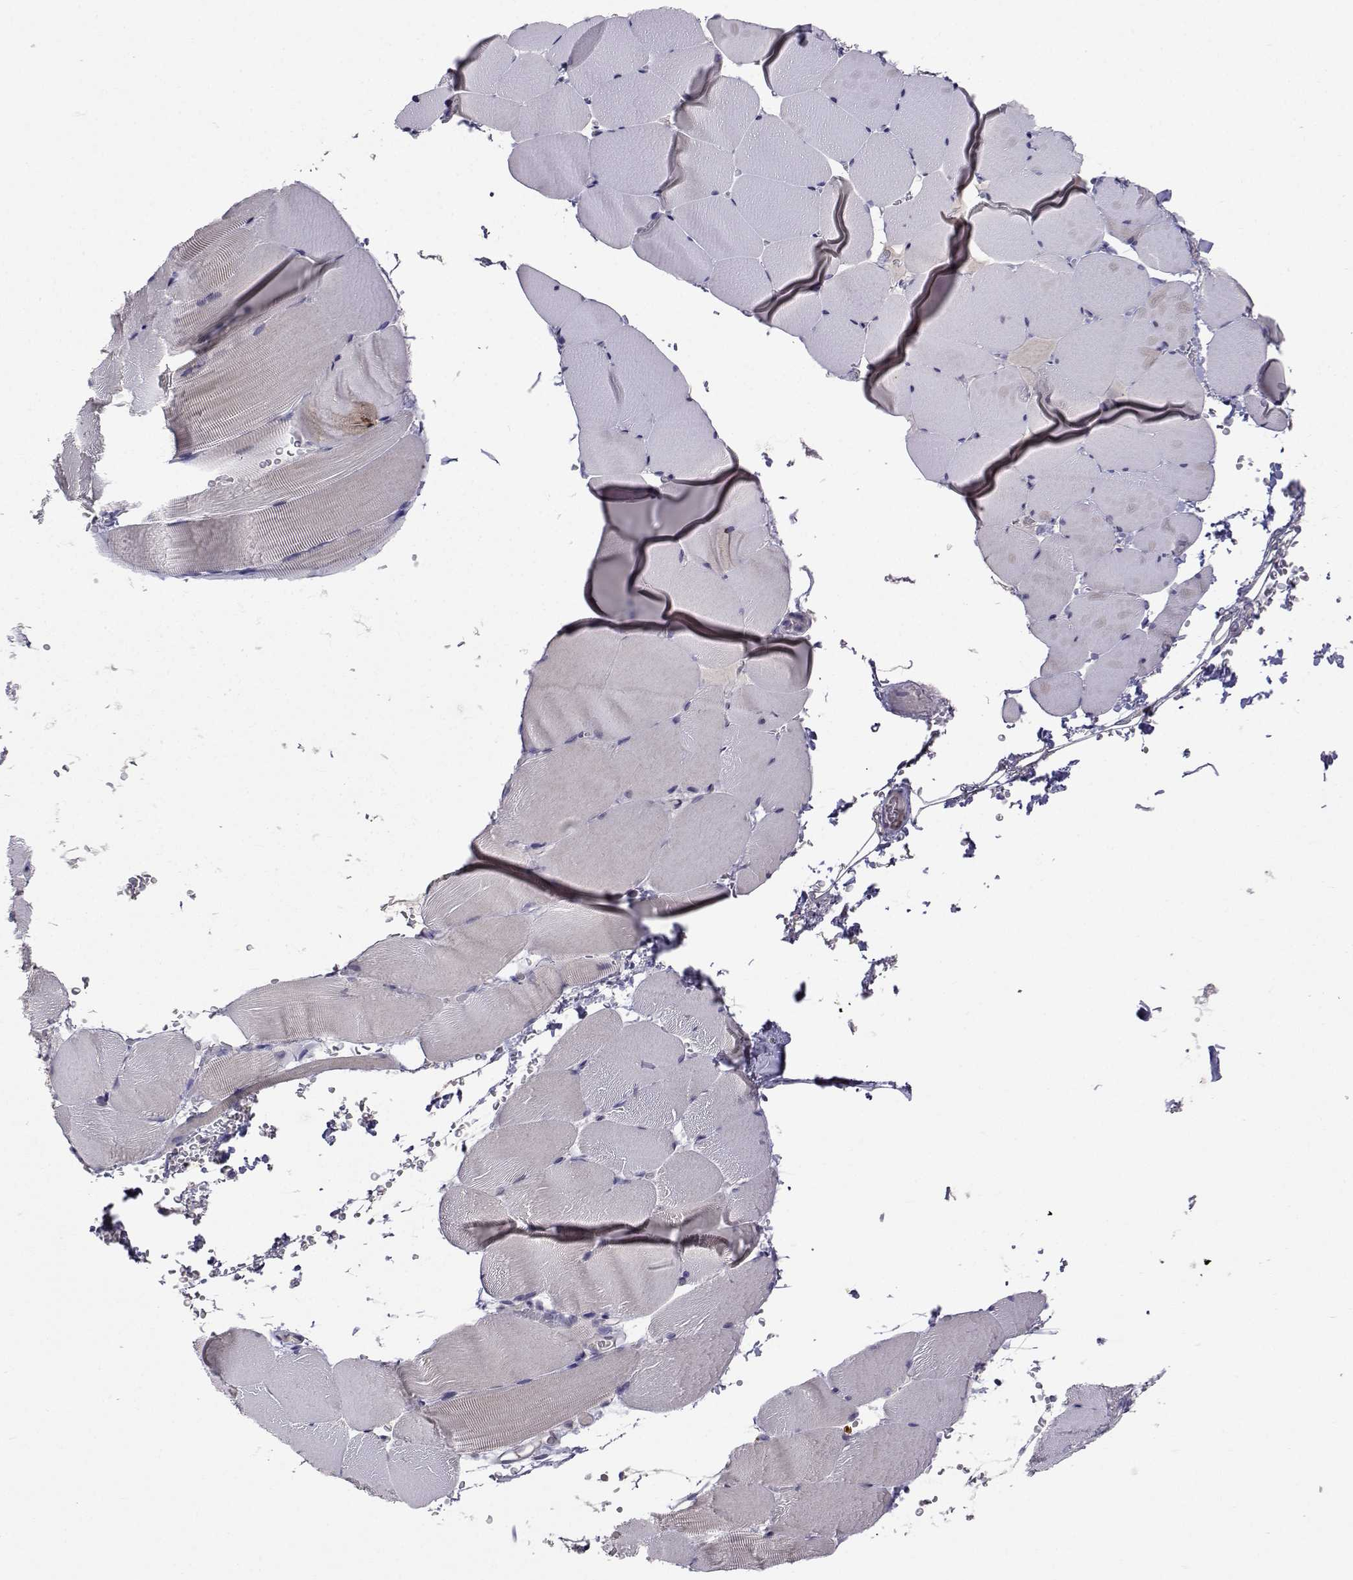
{"staining": {"intensity": "negative", "quantity": "none", "location": "none"}, "tissue": "skeletal muscle", "cell_type": "Myocytes", "image_type": "normal", "snomed": [{"axis": "morphology", "description": "Normal tissue, NOS"}, {"axis": "topography", "description": "Skeletal muscle"}], "caption": "Myocytes show no significant positivity in normal skeletal muscle.", "gene": "SLC6A3", "patient": {"sex": "female", "age": 37}}